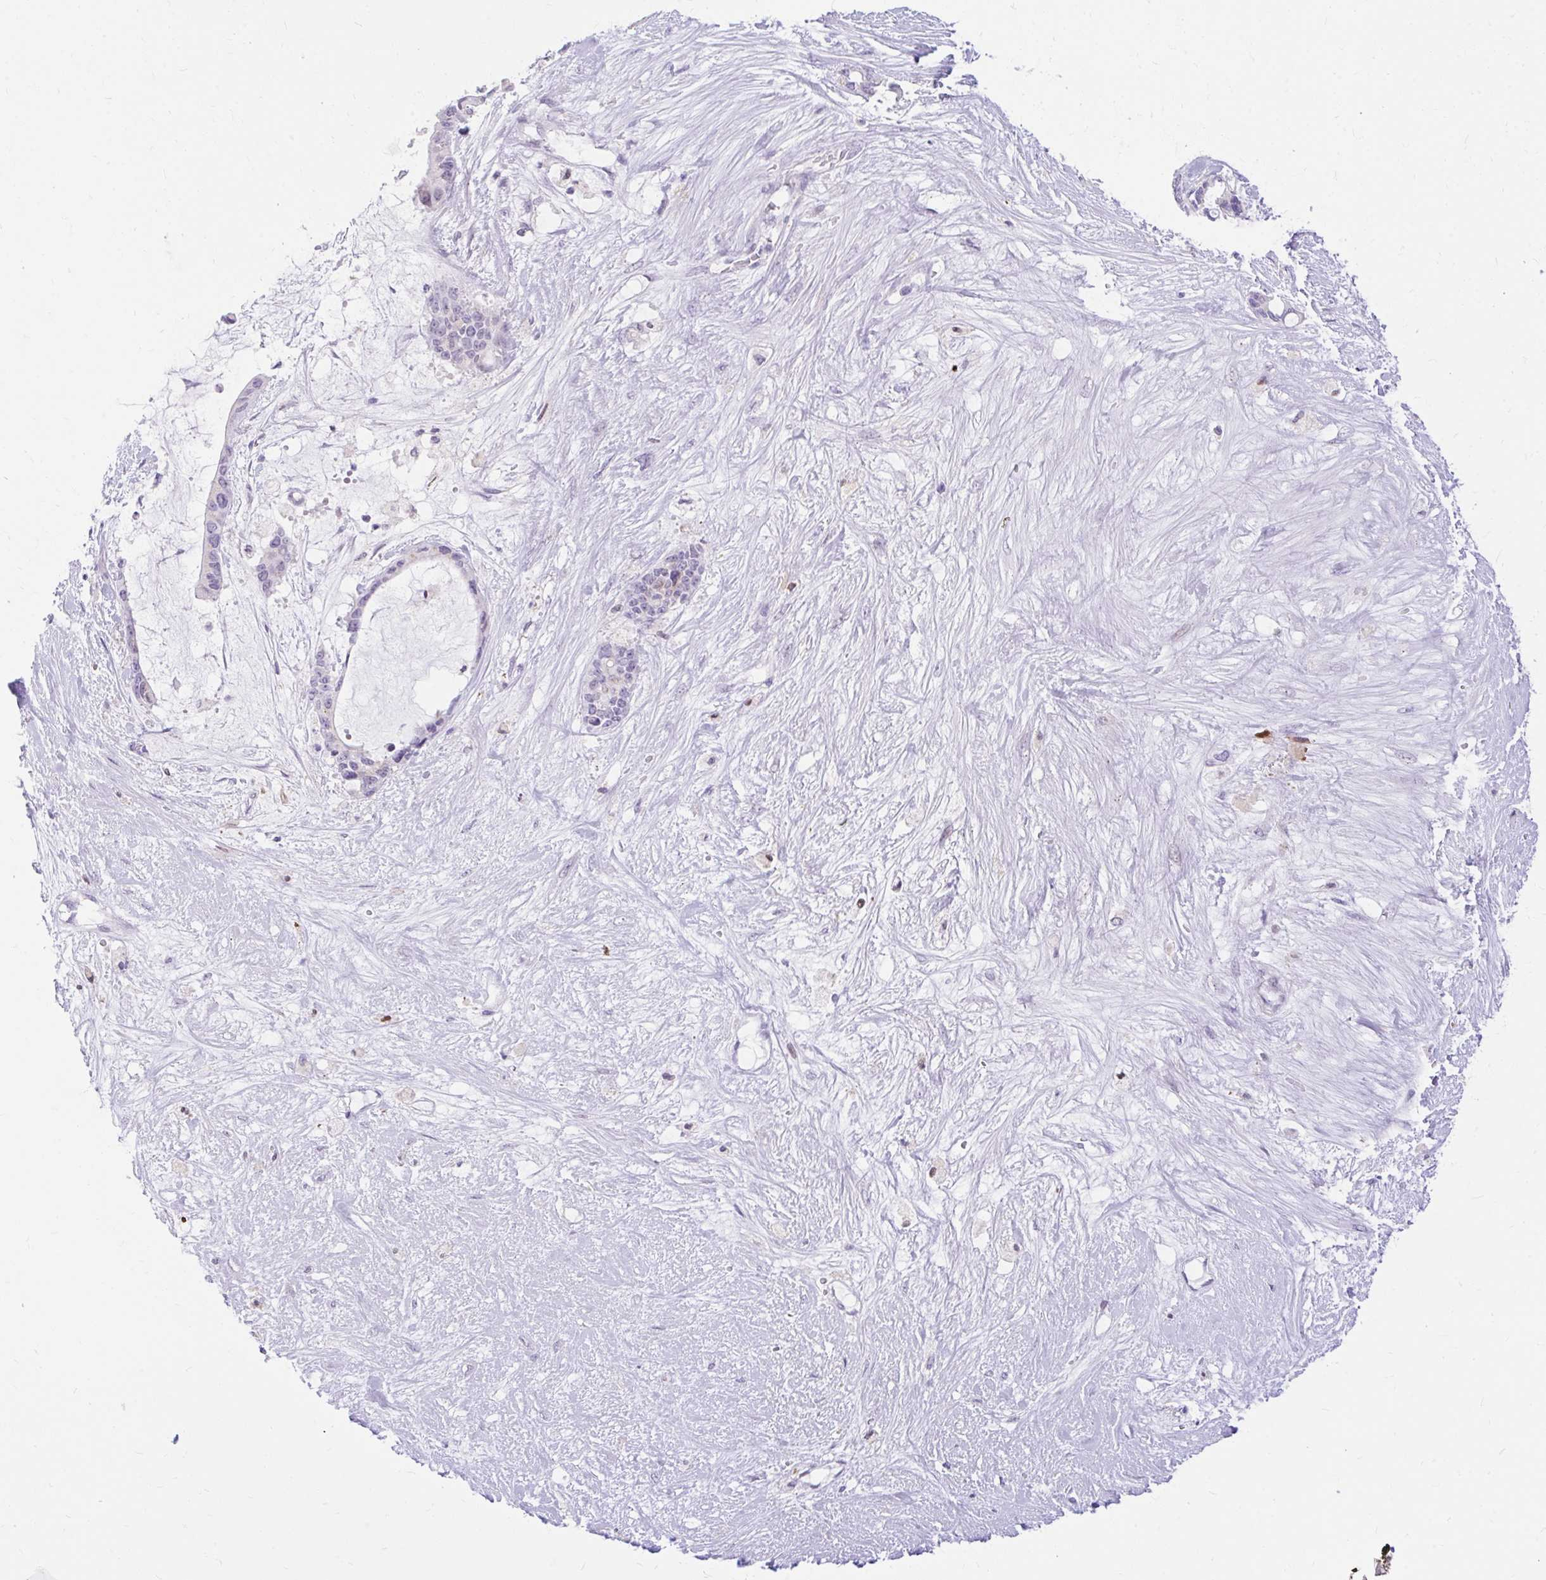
{"staining": {"intensity": "negative", "quantity": "none", "location": "none"}, "tissue": "liver cancer", "cell_type": "Tumor cells", "image_type": "cancer", "snomed": [{"axis": "morphology", "description": "Normal tissue, NOS"}, {"axis": "morphology", "description": "Cholangiocarcinoma"}, {"axis": "topography", "description": "Liver"}, {"axis": "topography", "description": "Peripheral nerve tissue"}], "caption": "This is an immunohistochemistry micrograph of cholangiocarcinoma (liver). There is no staining in tumor cells.", "gene": "GLB1L2", "patient": {"sex": "female", "age": 73}}